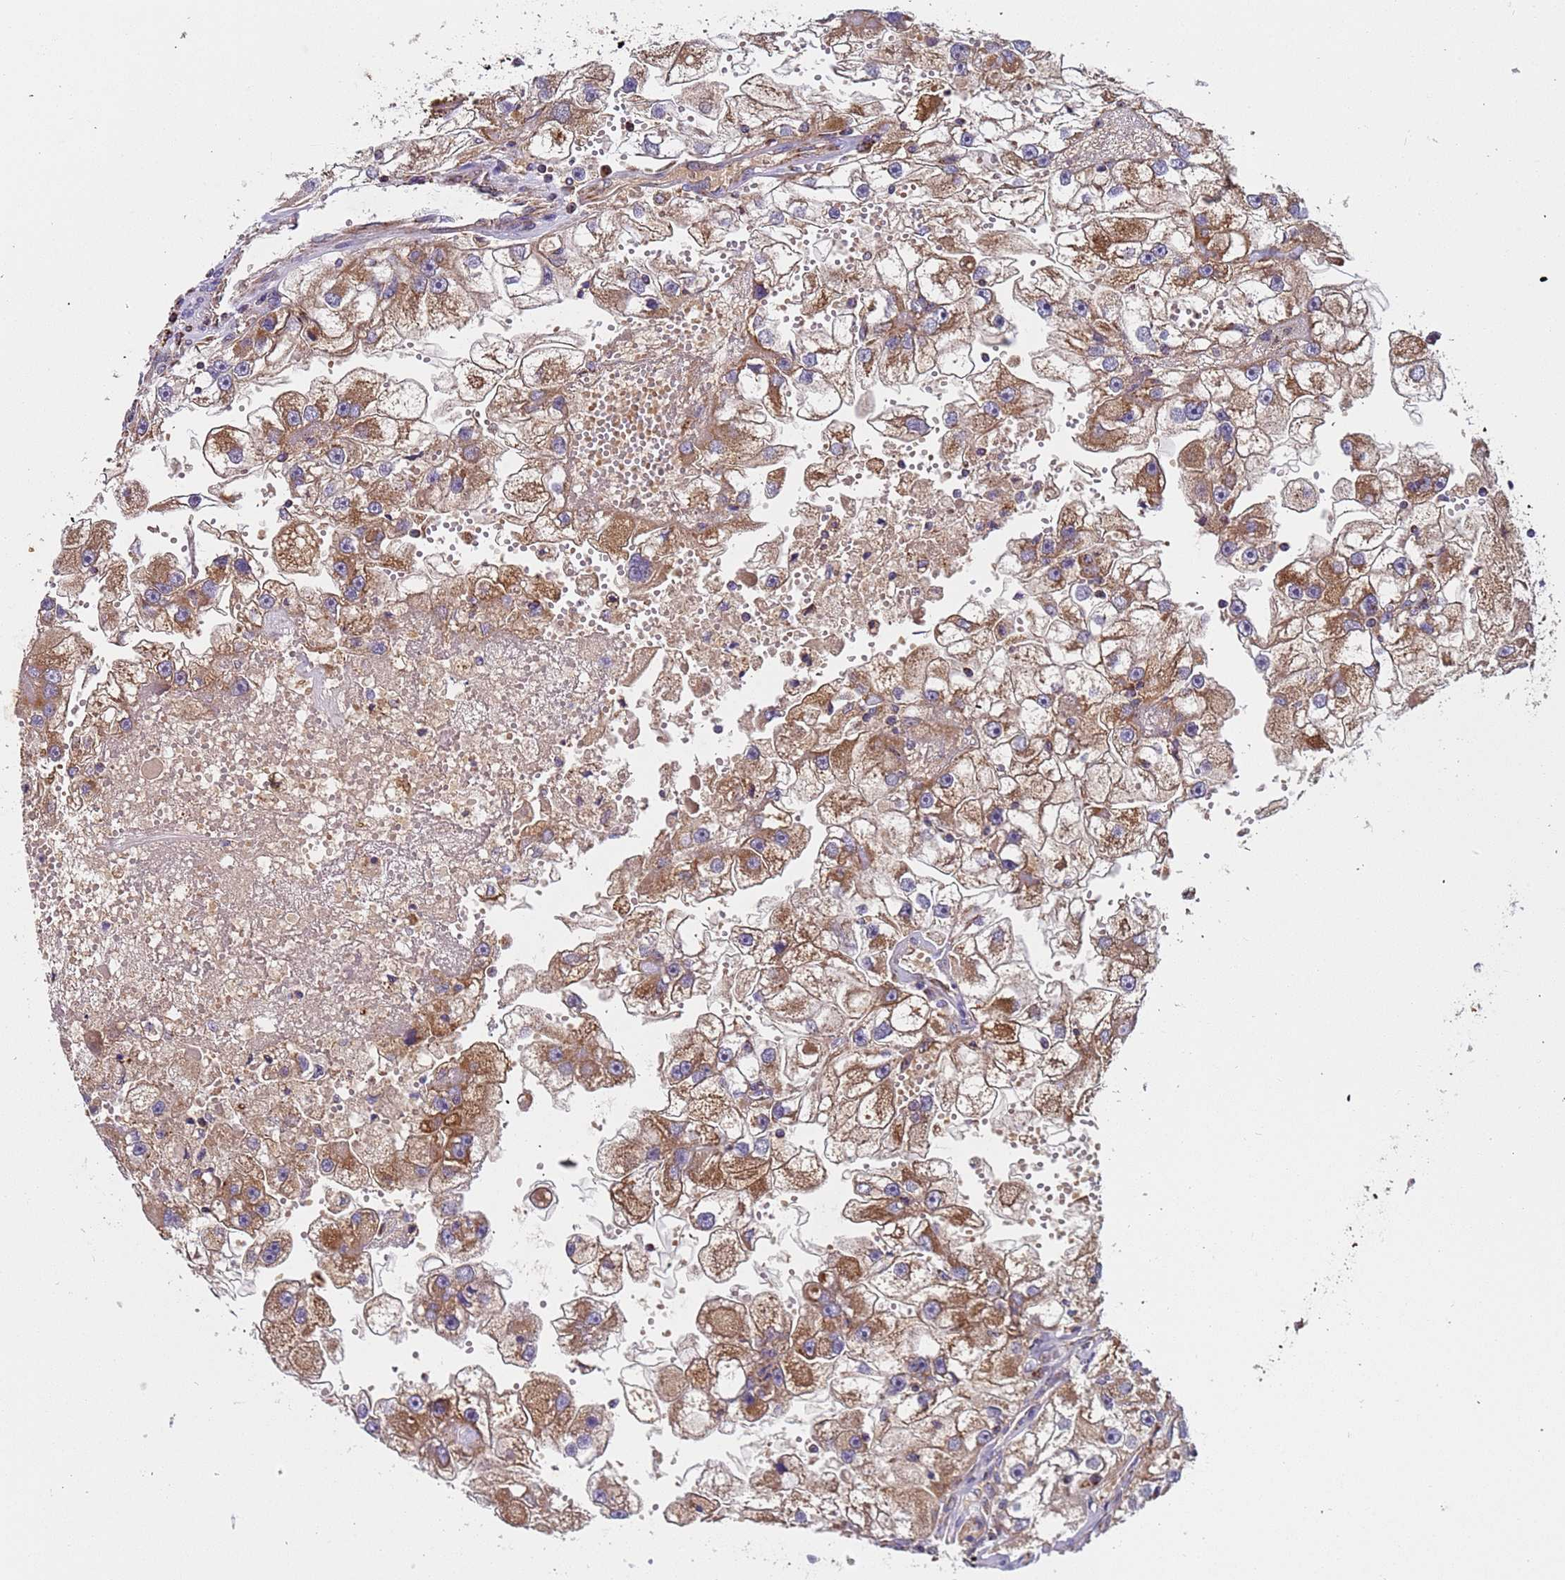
{"staining": {"intensity": "moderate", "quantity": ">75%", "location": "cytoplasmic/membranous"}, "tissue": "renal cancer", "cell_type": "Tumor cells", "image_type": "cancer", "snomed": [{"axis": "morphology", "description": "Adenocarcinoma, NOS"}, {"axis": "topography", "description": "Kidney"}], "caption": "Approximately >75% of tumor cells in human renal adenocarcinoma reveal moderate cytoplasmic/membranous protein staining as visualized by brown immunohistochemical staining.", "gene": "TMEM126A", "patient": {"sex": "male", "age": 63}}